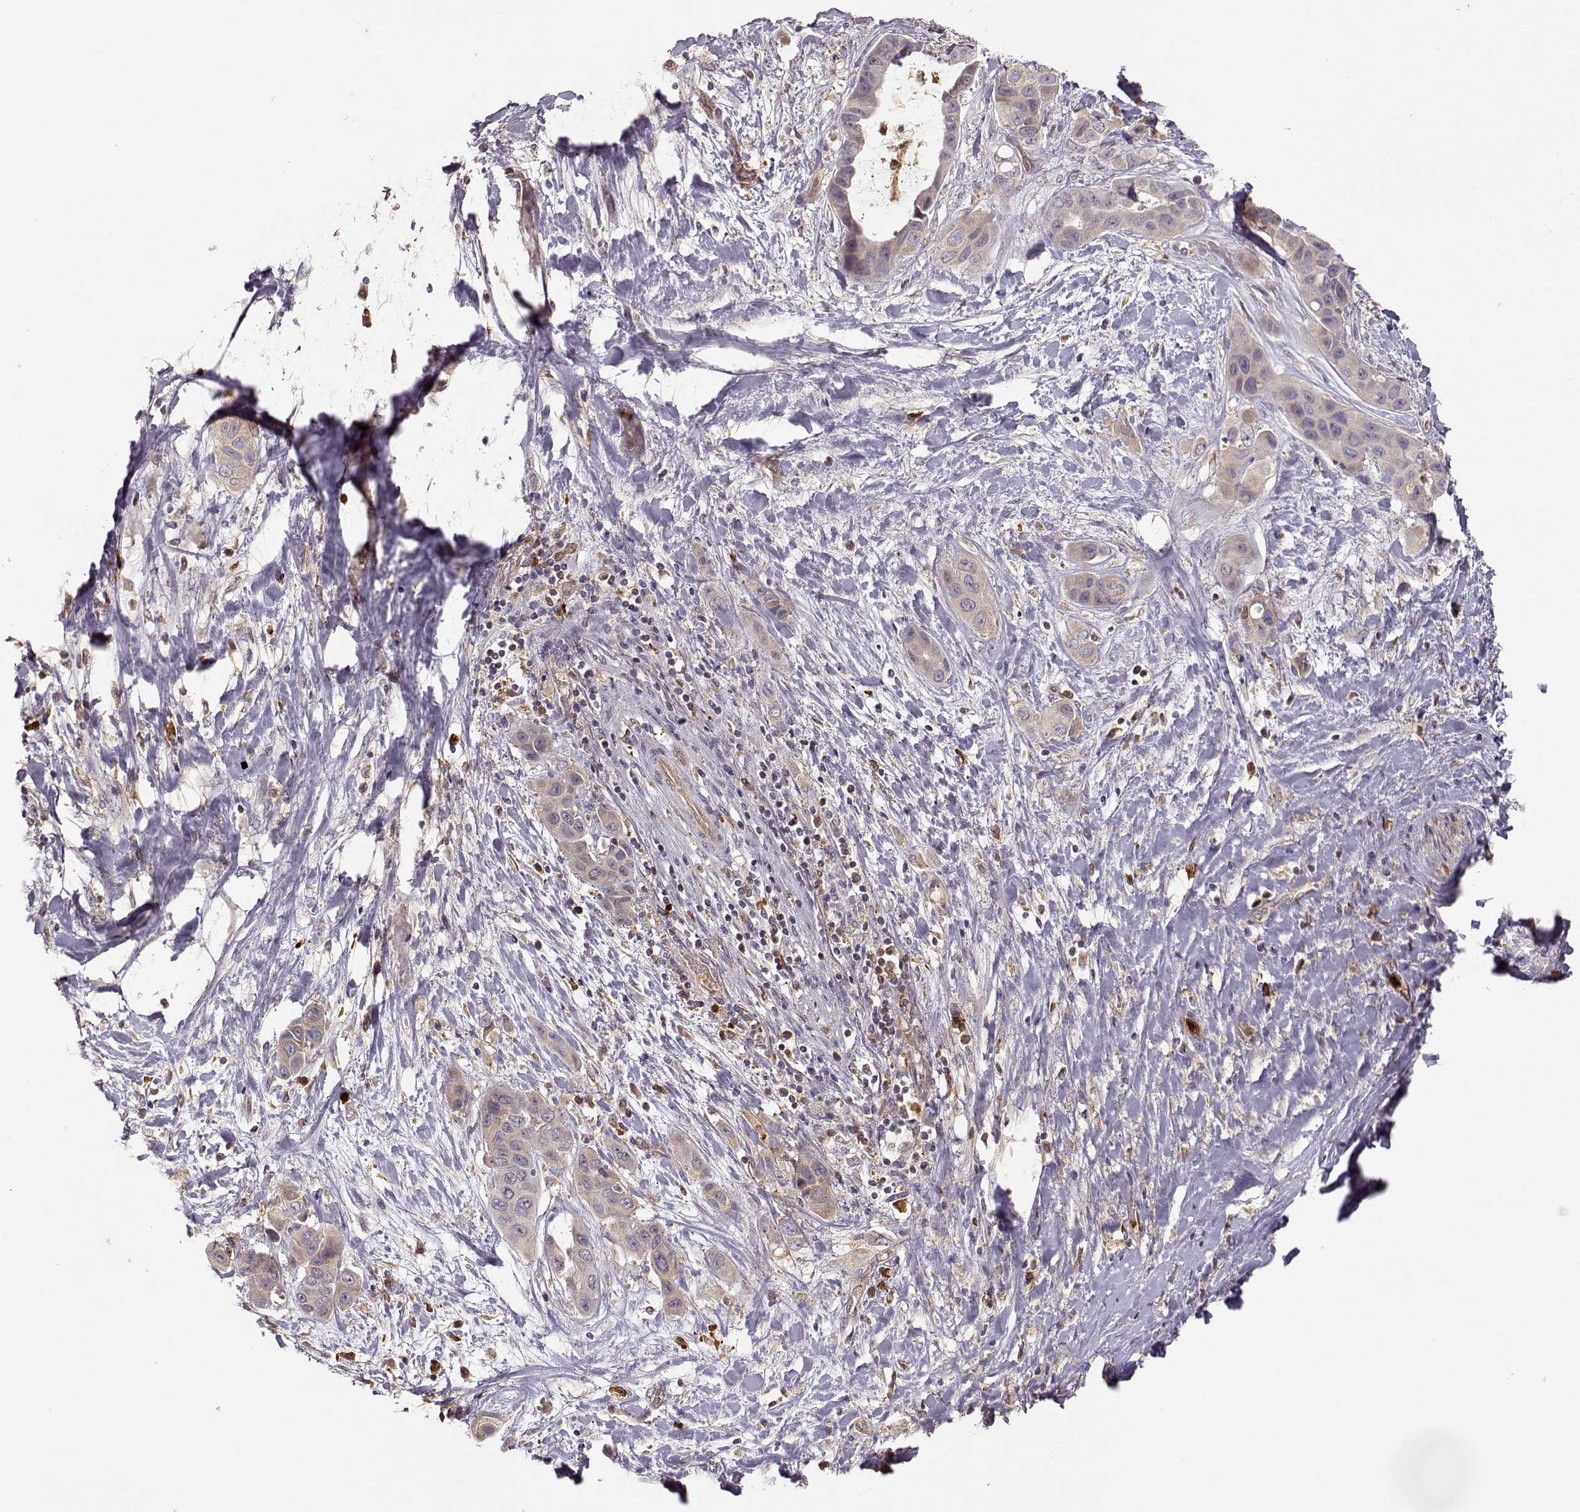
{"staining": {"intensity": "weak", "quantity": ">75%", "location": "cytoplasmic/membranous"}, "tissue": "liver cancer", "cell_type": "Tumor cells", "image_type": "cancer", "snomed": [{"axis": "morphology", "description": "Cholangiocarcinoma"}, {"axis": "topography", "description": "Liver"}], "caption": "About >75% of tumor cells in human cholangiocarcinoma (liver) demonstrate weak cytoplasmic/membranous protein expression as visualized by brown immunohistochemical staining.", "gene": "ARHGEF2", "patient": {"sex": "female", "age": 52}}